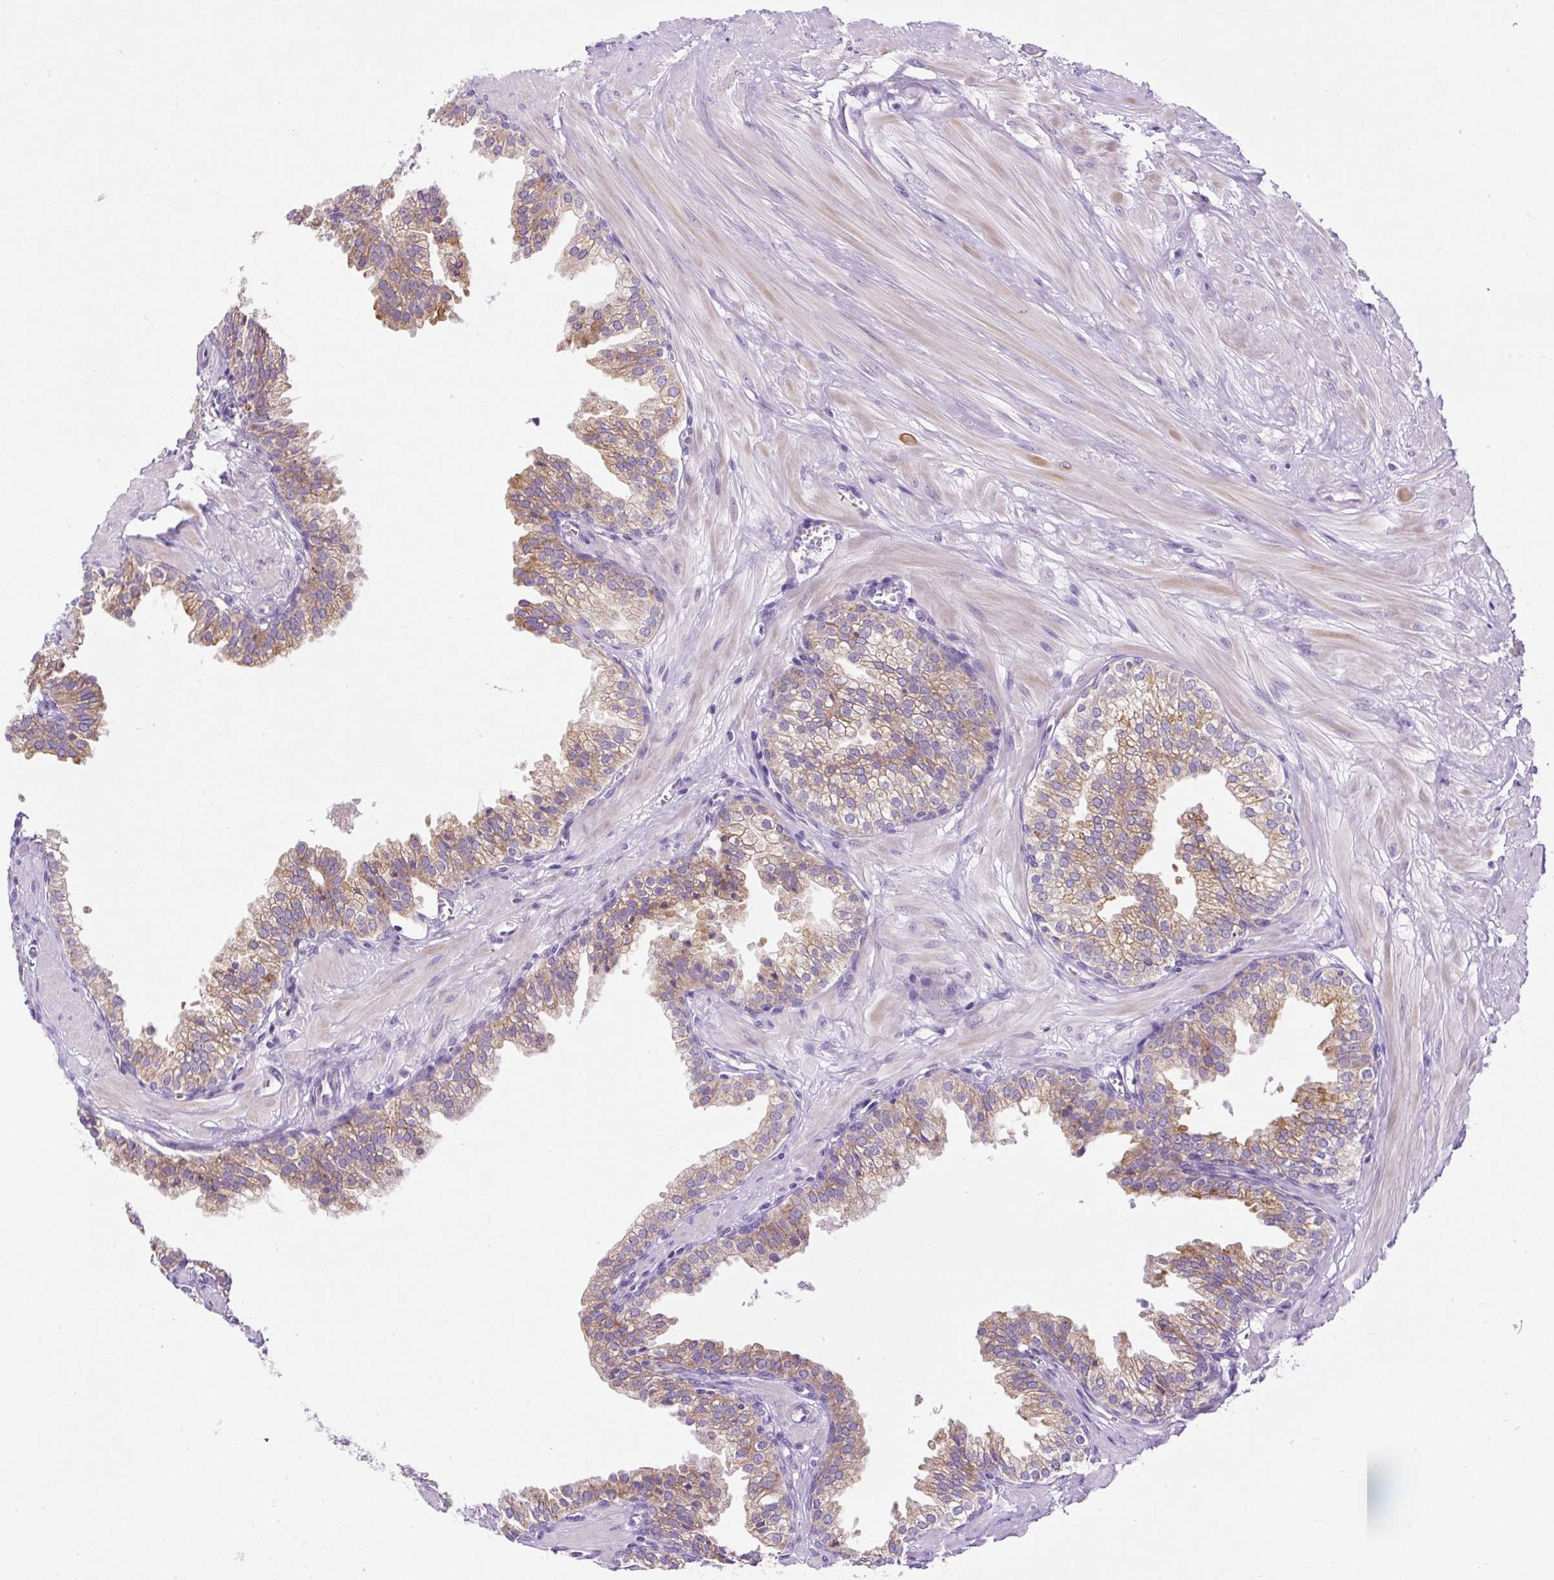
{"staining": {"intensity": "moderate", "quantity": "25%-75%", "location": "cytoplasmic/membranous"}, "tissue": "prostate", "cell_type": "Glandular cells", "image_type": "normal", "snomed": [{"axis": "morphology", "description": "Normal tissue, NOS"}, {"axis": "topography", "description": "Prostate"}, {"axis": "topography", "description": "Peripheral nerve tissue"}], "caption": "Brown immunohistochemical staining in unremarkable prostate reveals moderate cytoplasmic/membranous positivity in about 25%-75% of glandular cells.", "gene": "FMC1", "patient": {"sex": "male", "age": 55}}